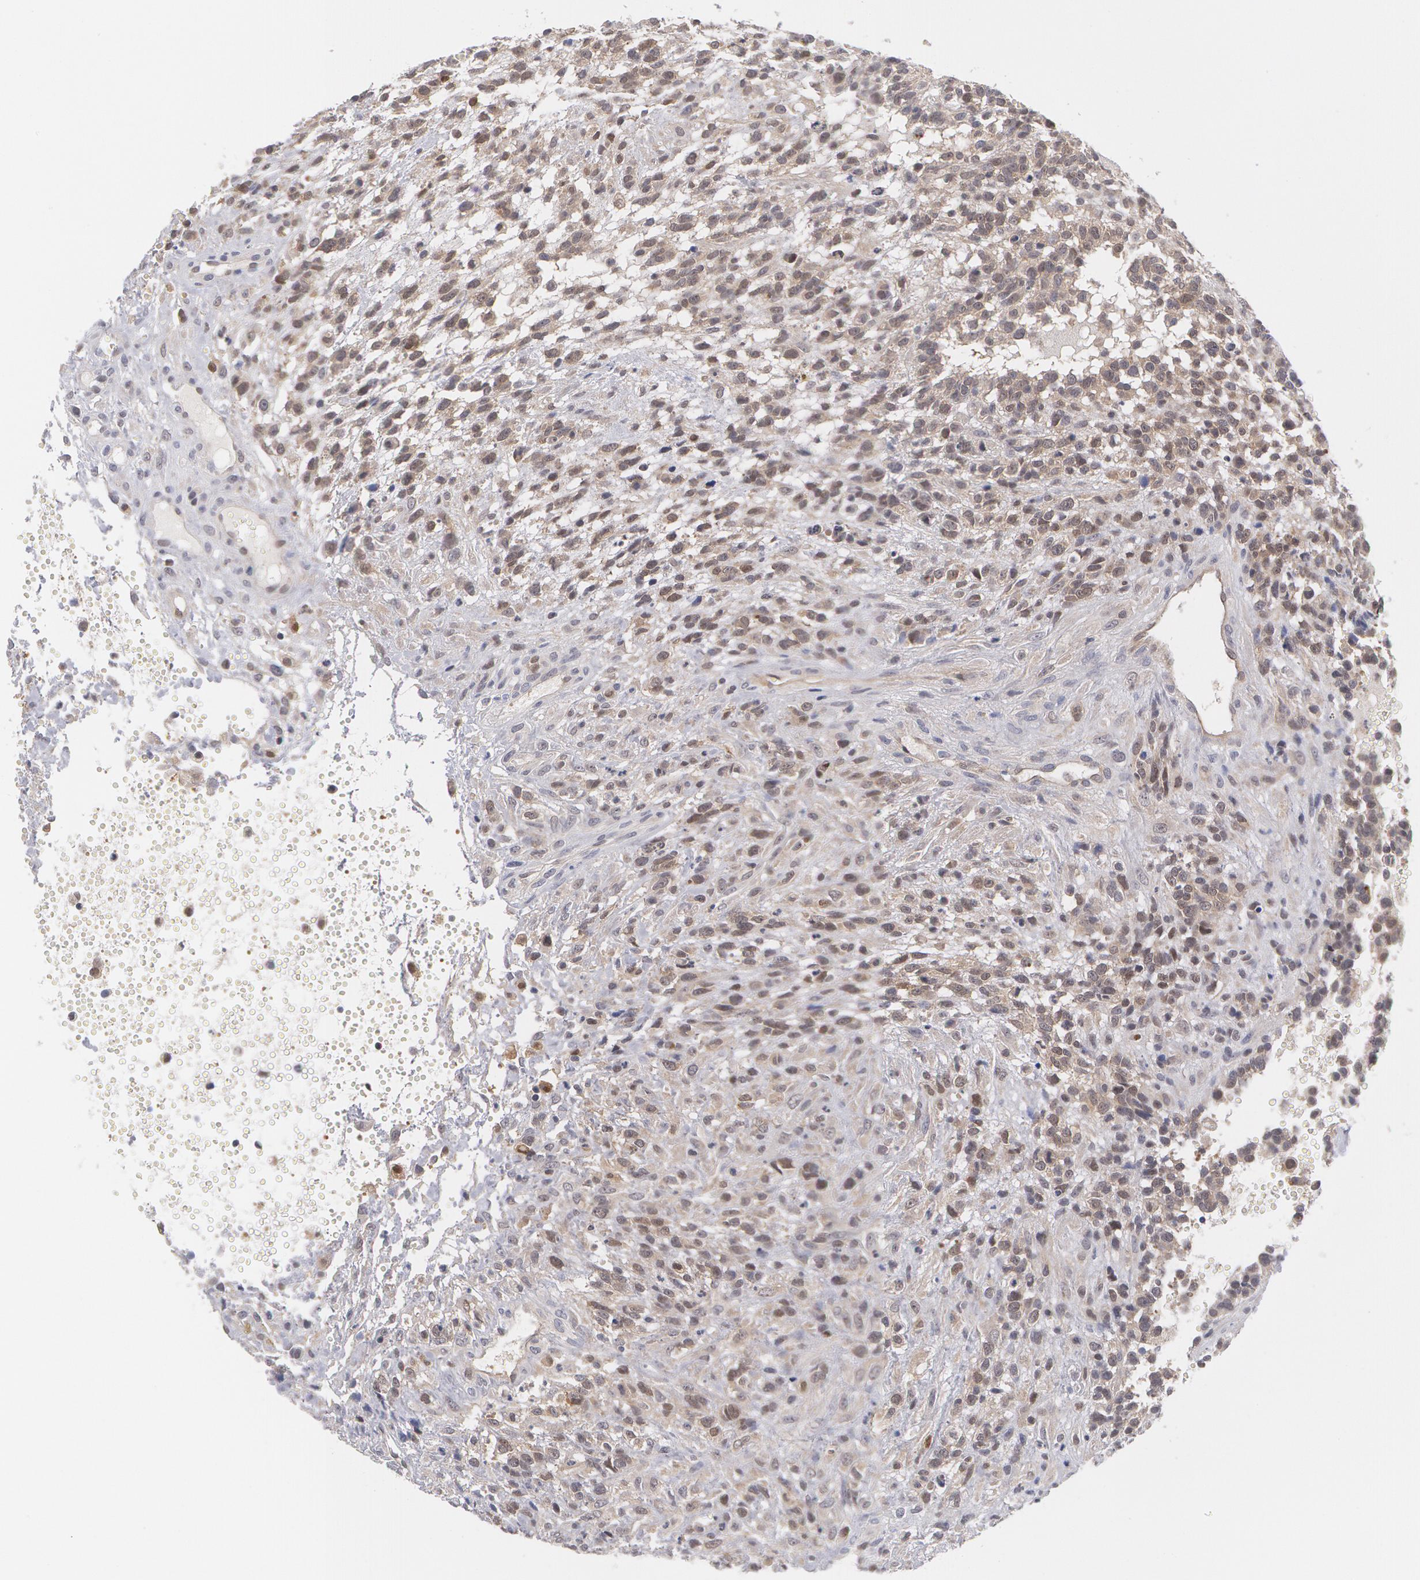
{"staining": {"intensity": "negative", "quantity": "none", "location": "none"}, "tissue": "glioma", "cell_type": "Tumor cells", "image_type": "cancer", "snomed": [{"axis": "morphology", "description": "Glioma, malignant, High grade"}, {"axis": "topography", "description": "Brain"}], "caption": "A histopathology image of glioma stained for a protein displays no brown staining in tumor cells.", "gene": "TXNRD1", "patient": {"sex": "male", "age": 66}}